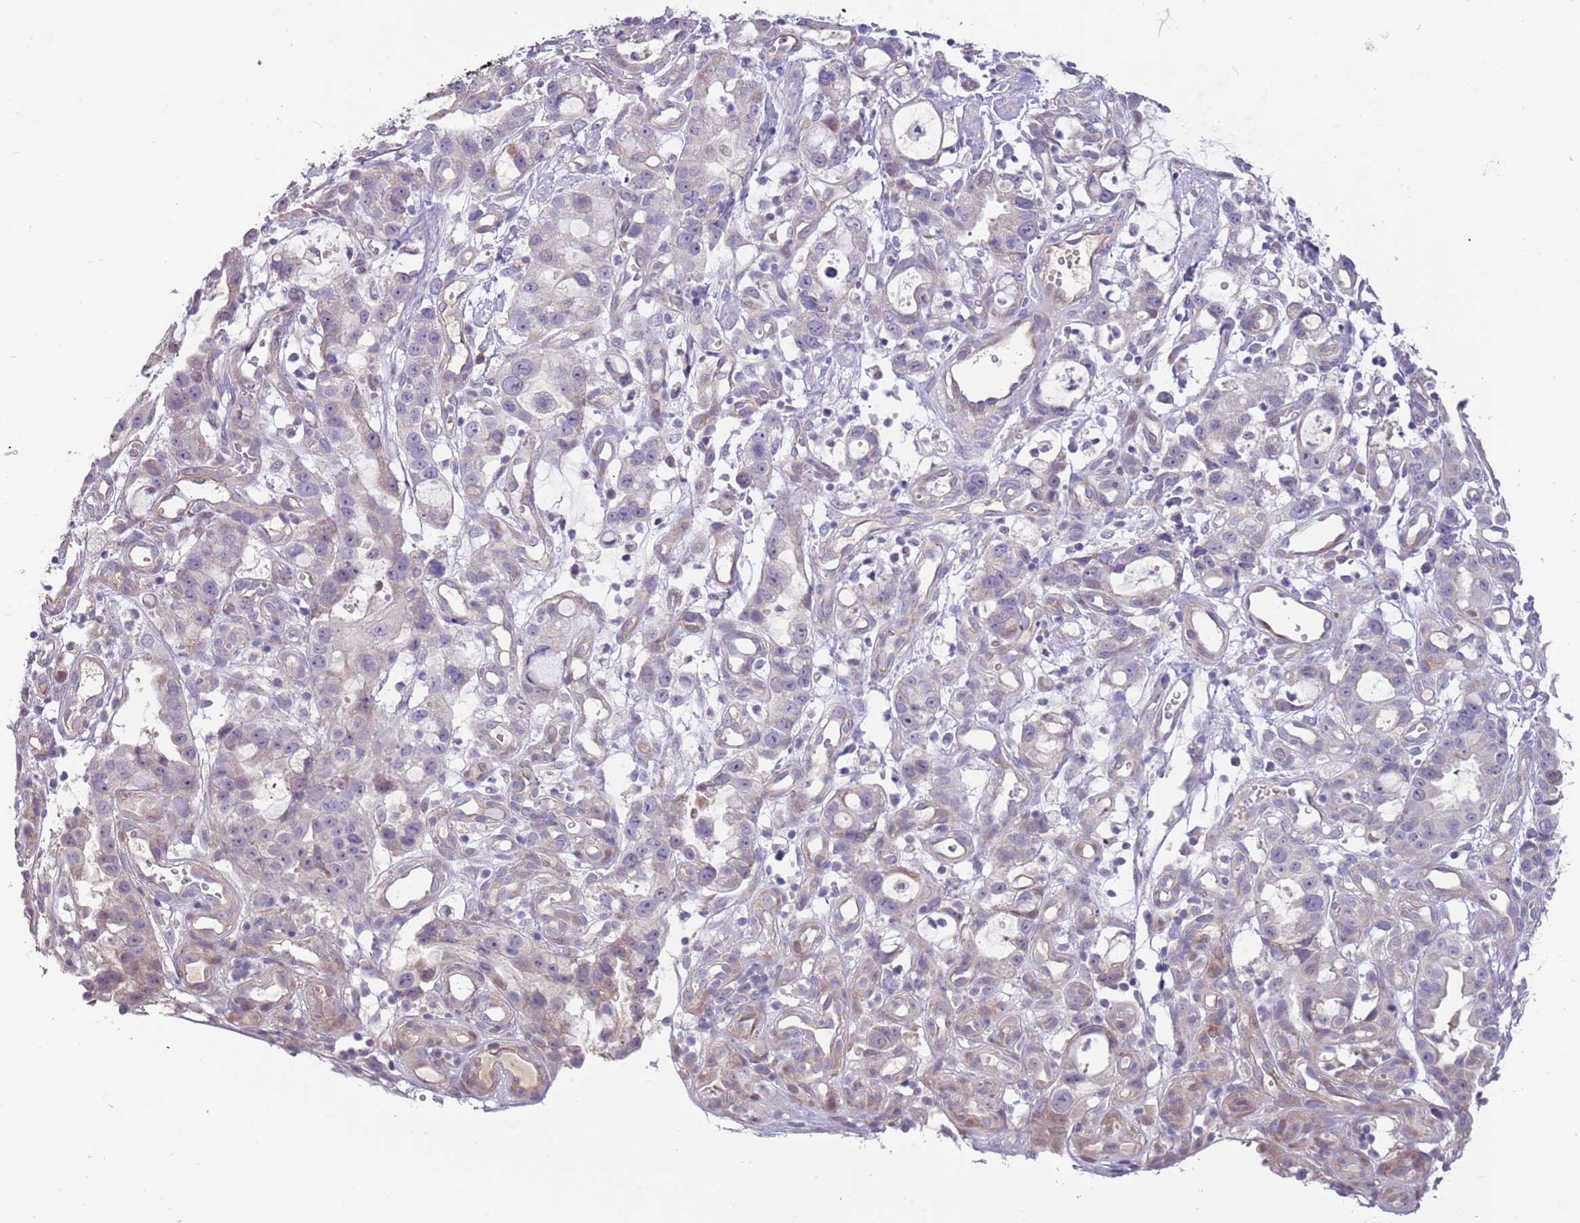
{"staining": {"intensity": "negative", "quantity": "none", "location": "none"}, "tissue": "stomach cancer", "cell_type": "Tumor cells", "image_type": "cancer", "snomed": [{"axis": "morphology", "description": "Adenocarcinoma, NOS"}, {"axis": "topography", "description": "Stomach"}], "caption": "Tumor cells are negative for brown protein staining in adenocarcinoma (stomach).", "gene": "CABYR", "patient": {"sex": "male", "age": 55}}